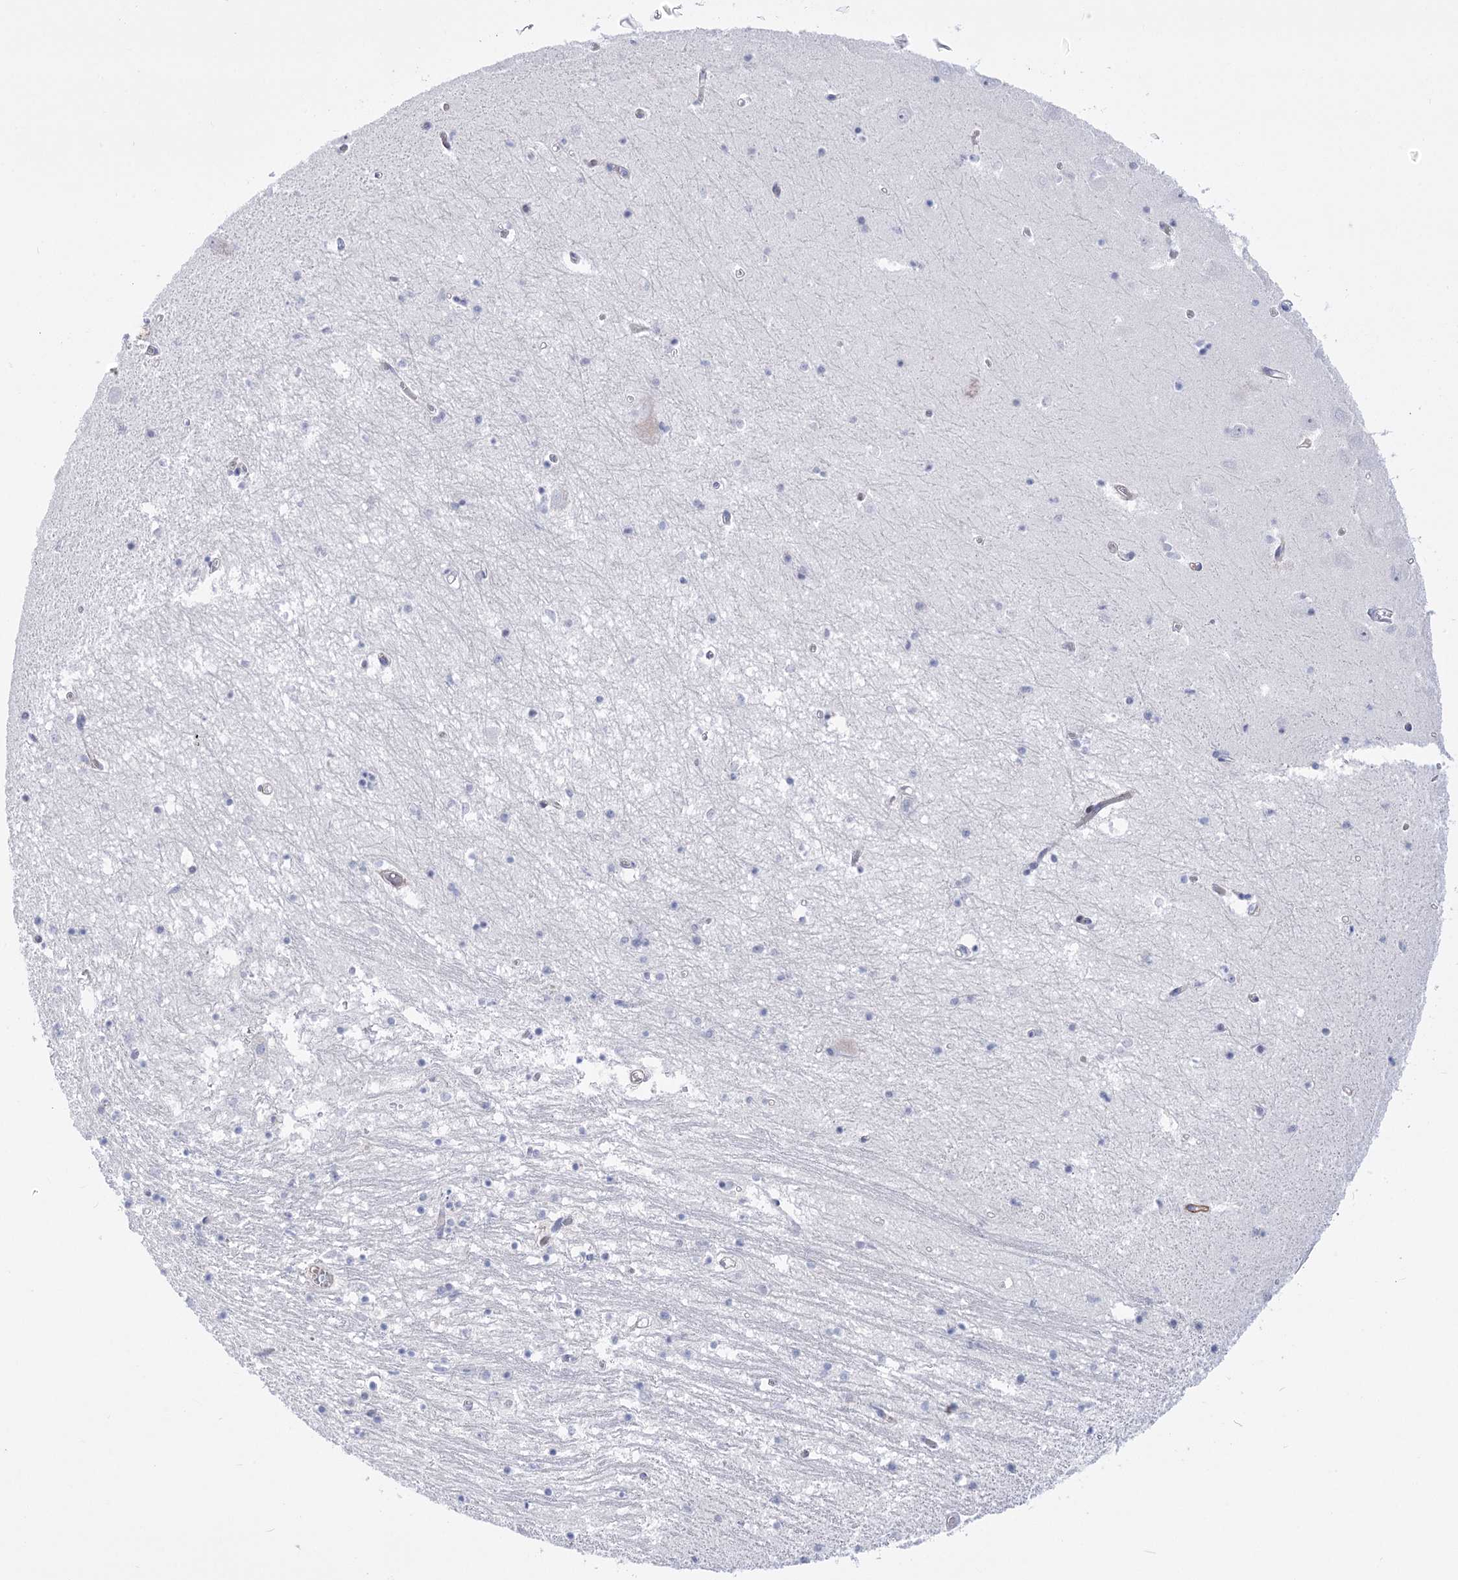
{"staining": {"intensity": "negative", "quantity": "none", "location": "none"}, "tissue": "hippocampus", "cell_type": "Glial cells", "image_type": "normal", "snomed": [{"axis": "morphology", "description": "Normal tissue, NOS"}, {"axis": "topography", "description": "Hippocampus"}], "caption": "An immunohistochemistry (IHC) histopathology image of normal hippocampus is shown. There is no staining in glial cells of hippocampus.", "gene": "ANKRD23", "patient": {"sex": "male", "age": 70}}